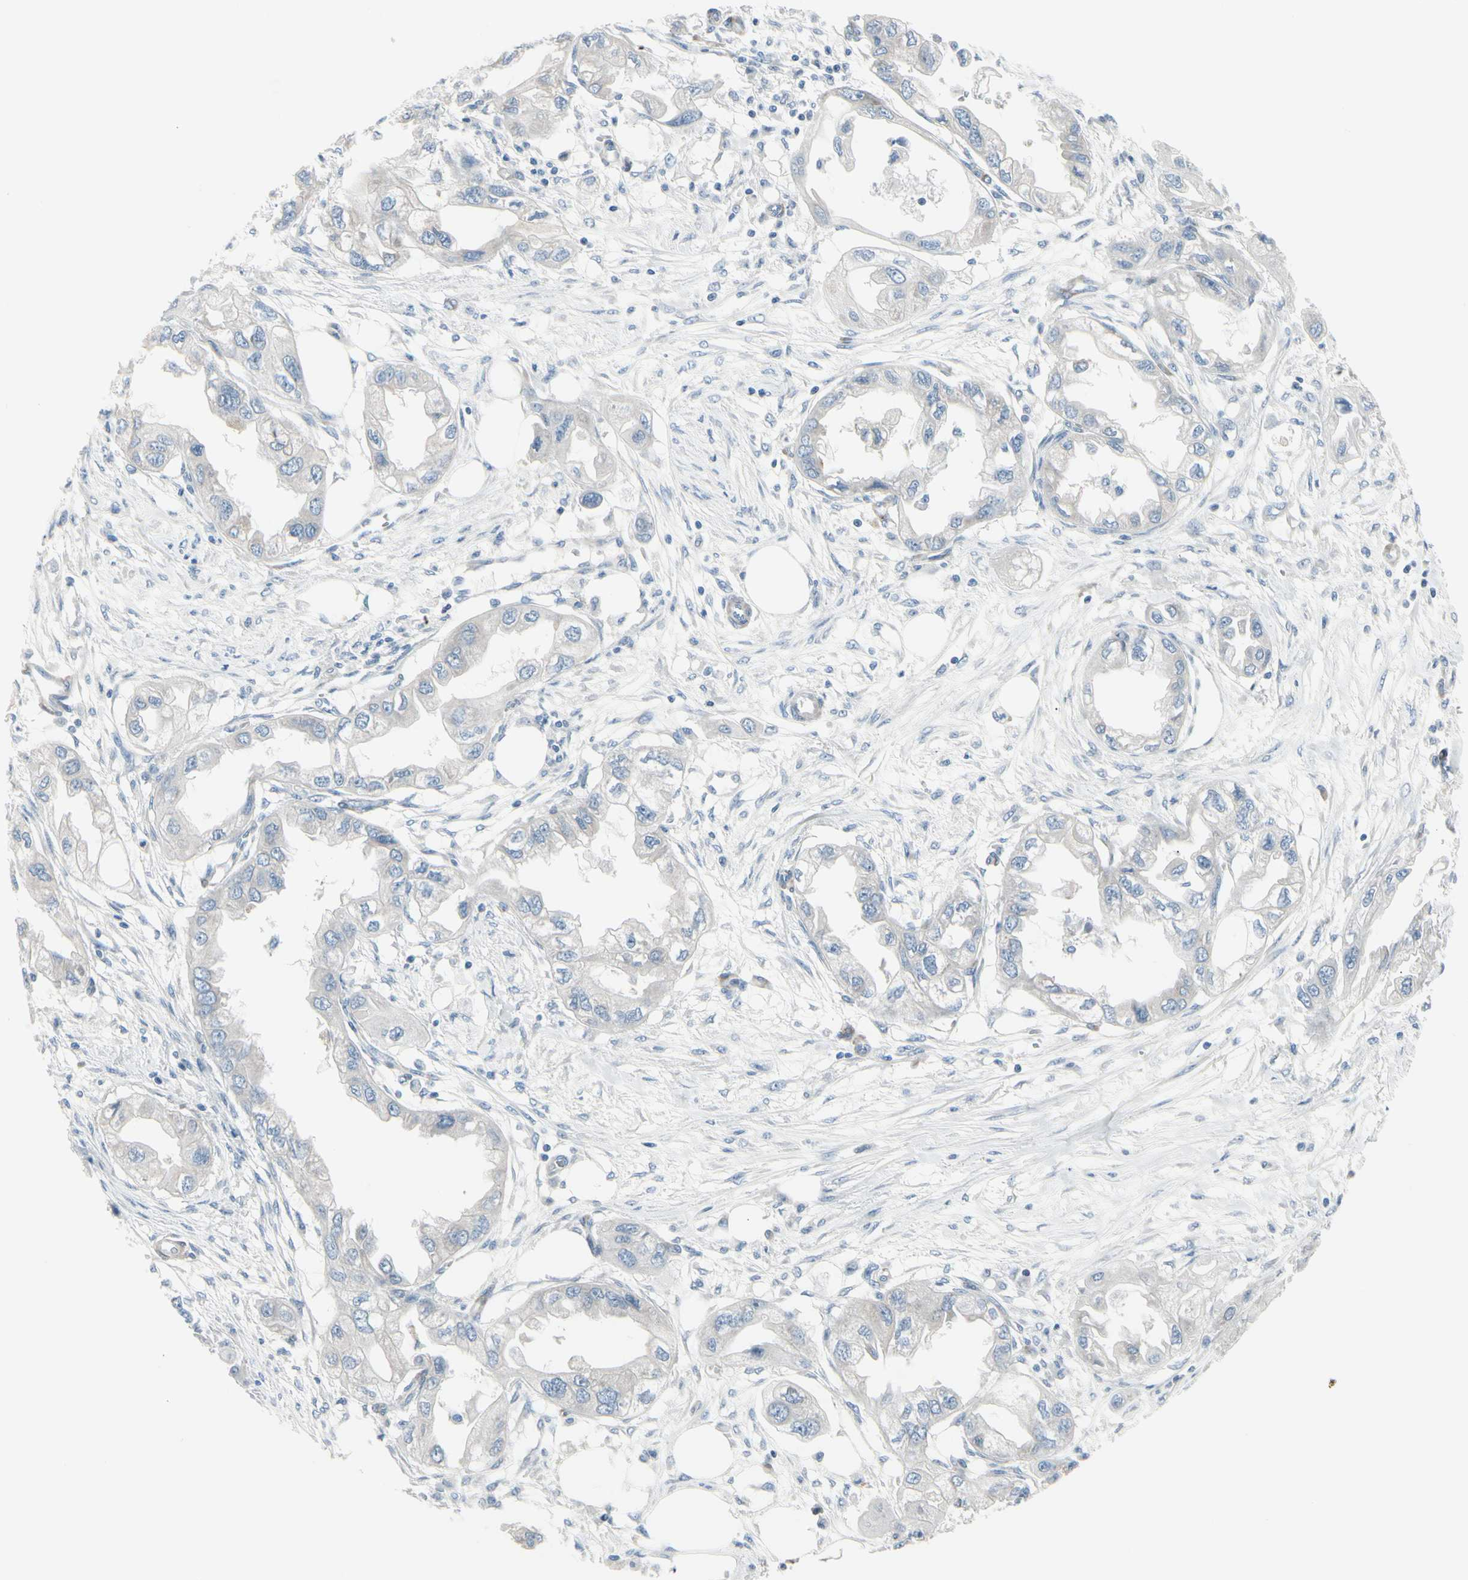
{"staining": {"intensity": "negative", "quantity": "none", "location": "none"}, "tissue": "endometrial cancer", "cell_type": "Tumor cells", "image_type": "cancer", "snomed": [{"axis": "morphology", "description": "Adenocarcinoma, NOS"}, {"axis": "topography", "description": "Endometrium"}], "caption": "Immunohistochemistry of human endometrial cancer displays no positivity in tumor cells.", "gene": "MAP2", "patient": {"sex": "female", "age": 67}}